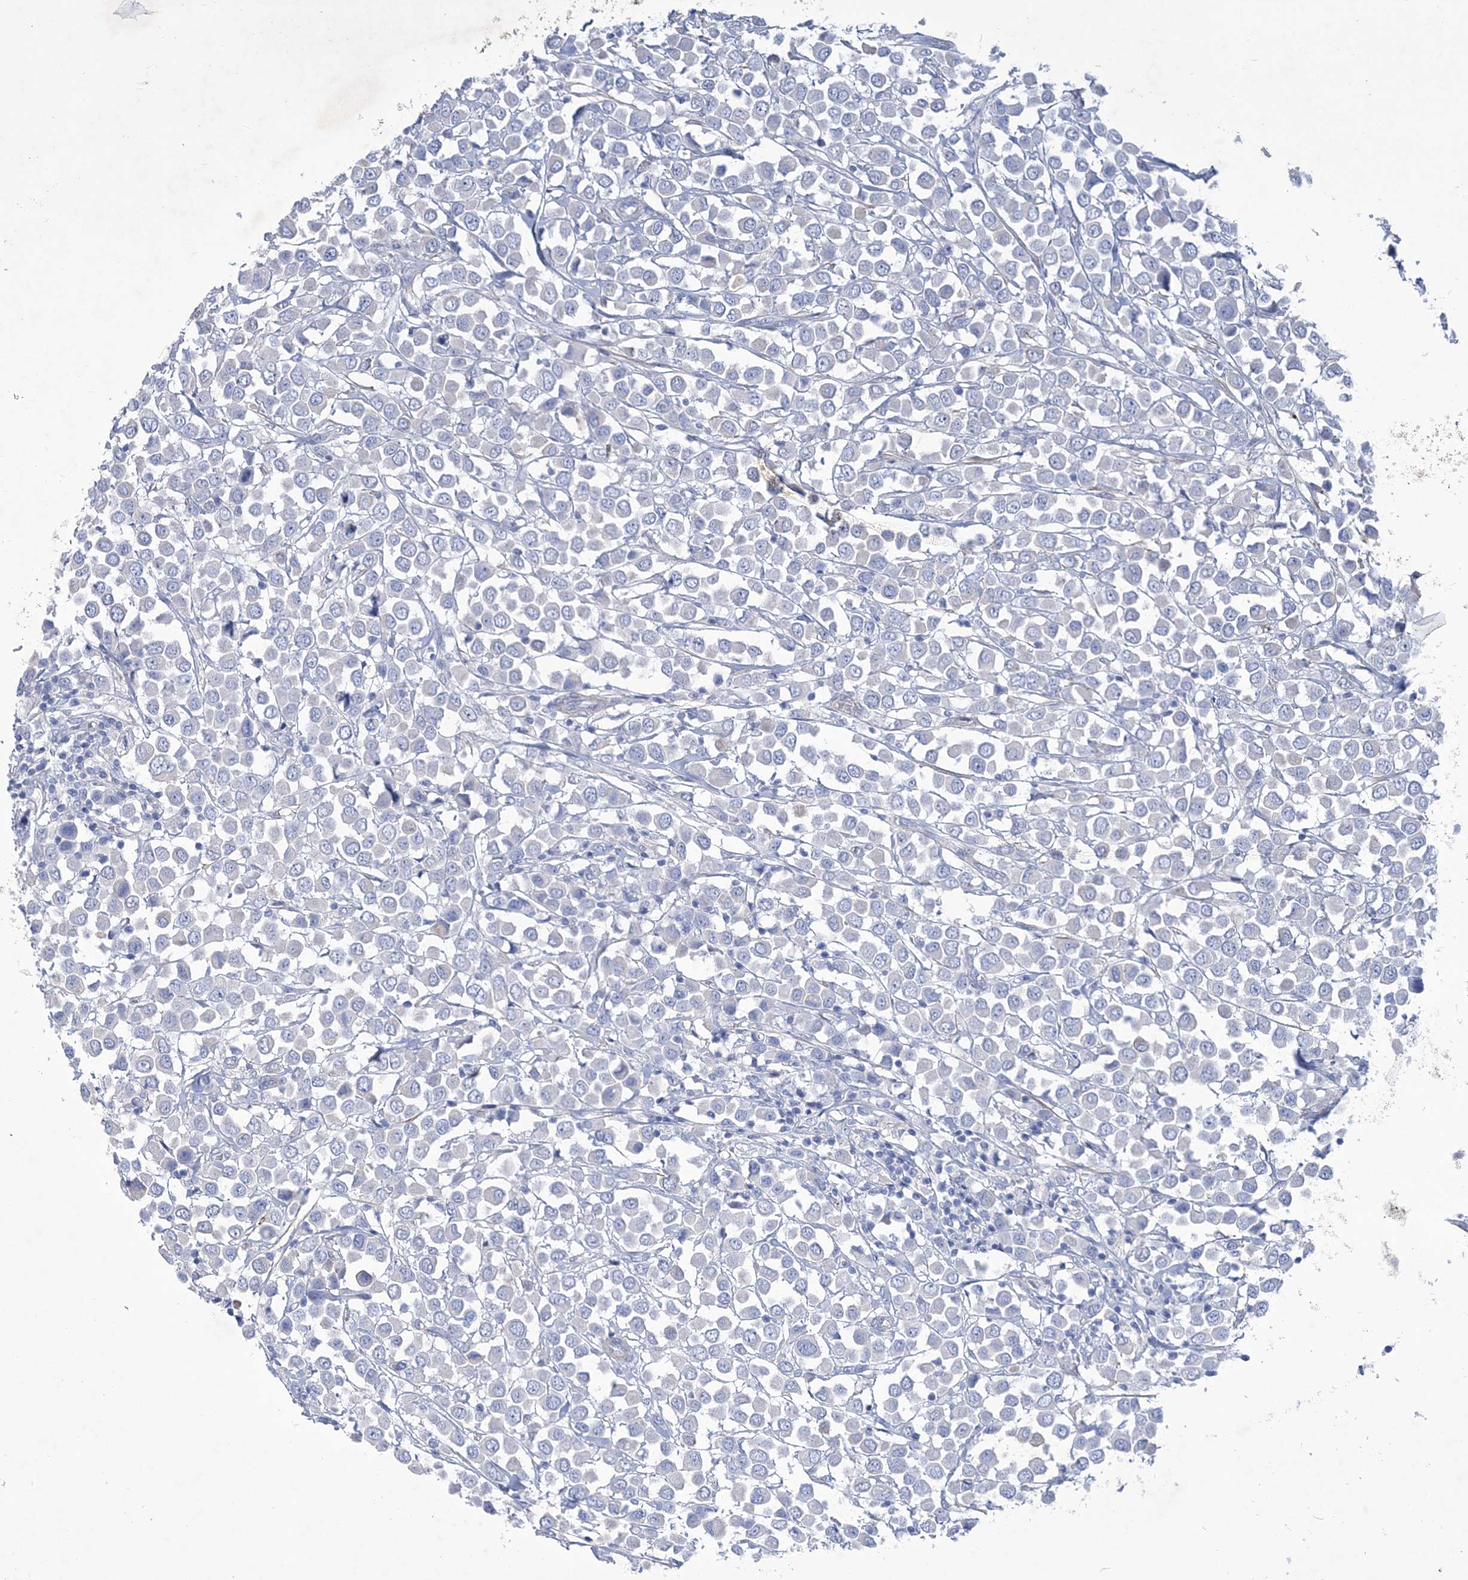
{"staining": {"intensity": "negative", "quantity": "none", "location": "none"}, "tissue": "breast cancer", "cell_type": "Tumor cells", "image_type": "cancer", "snomed": [{"axis": "morphology", "description": "Duct carcinoma"}, {"axis": "topography", "description": "Breast"}], "caption": "The image displays no significant expression in tumor cells of intraductal carcinoma (breast). (Stains: DAB (3,3'-diaminobenzidine) immunohistochemistry with hematoxylin counter stain, Microscopy: brightfield microscopy at high magnification).", "gene": "WDR74", "patient": {"sex": "female", "age": 61}}